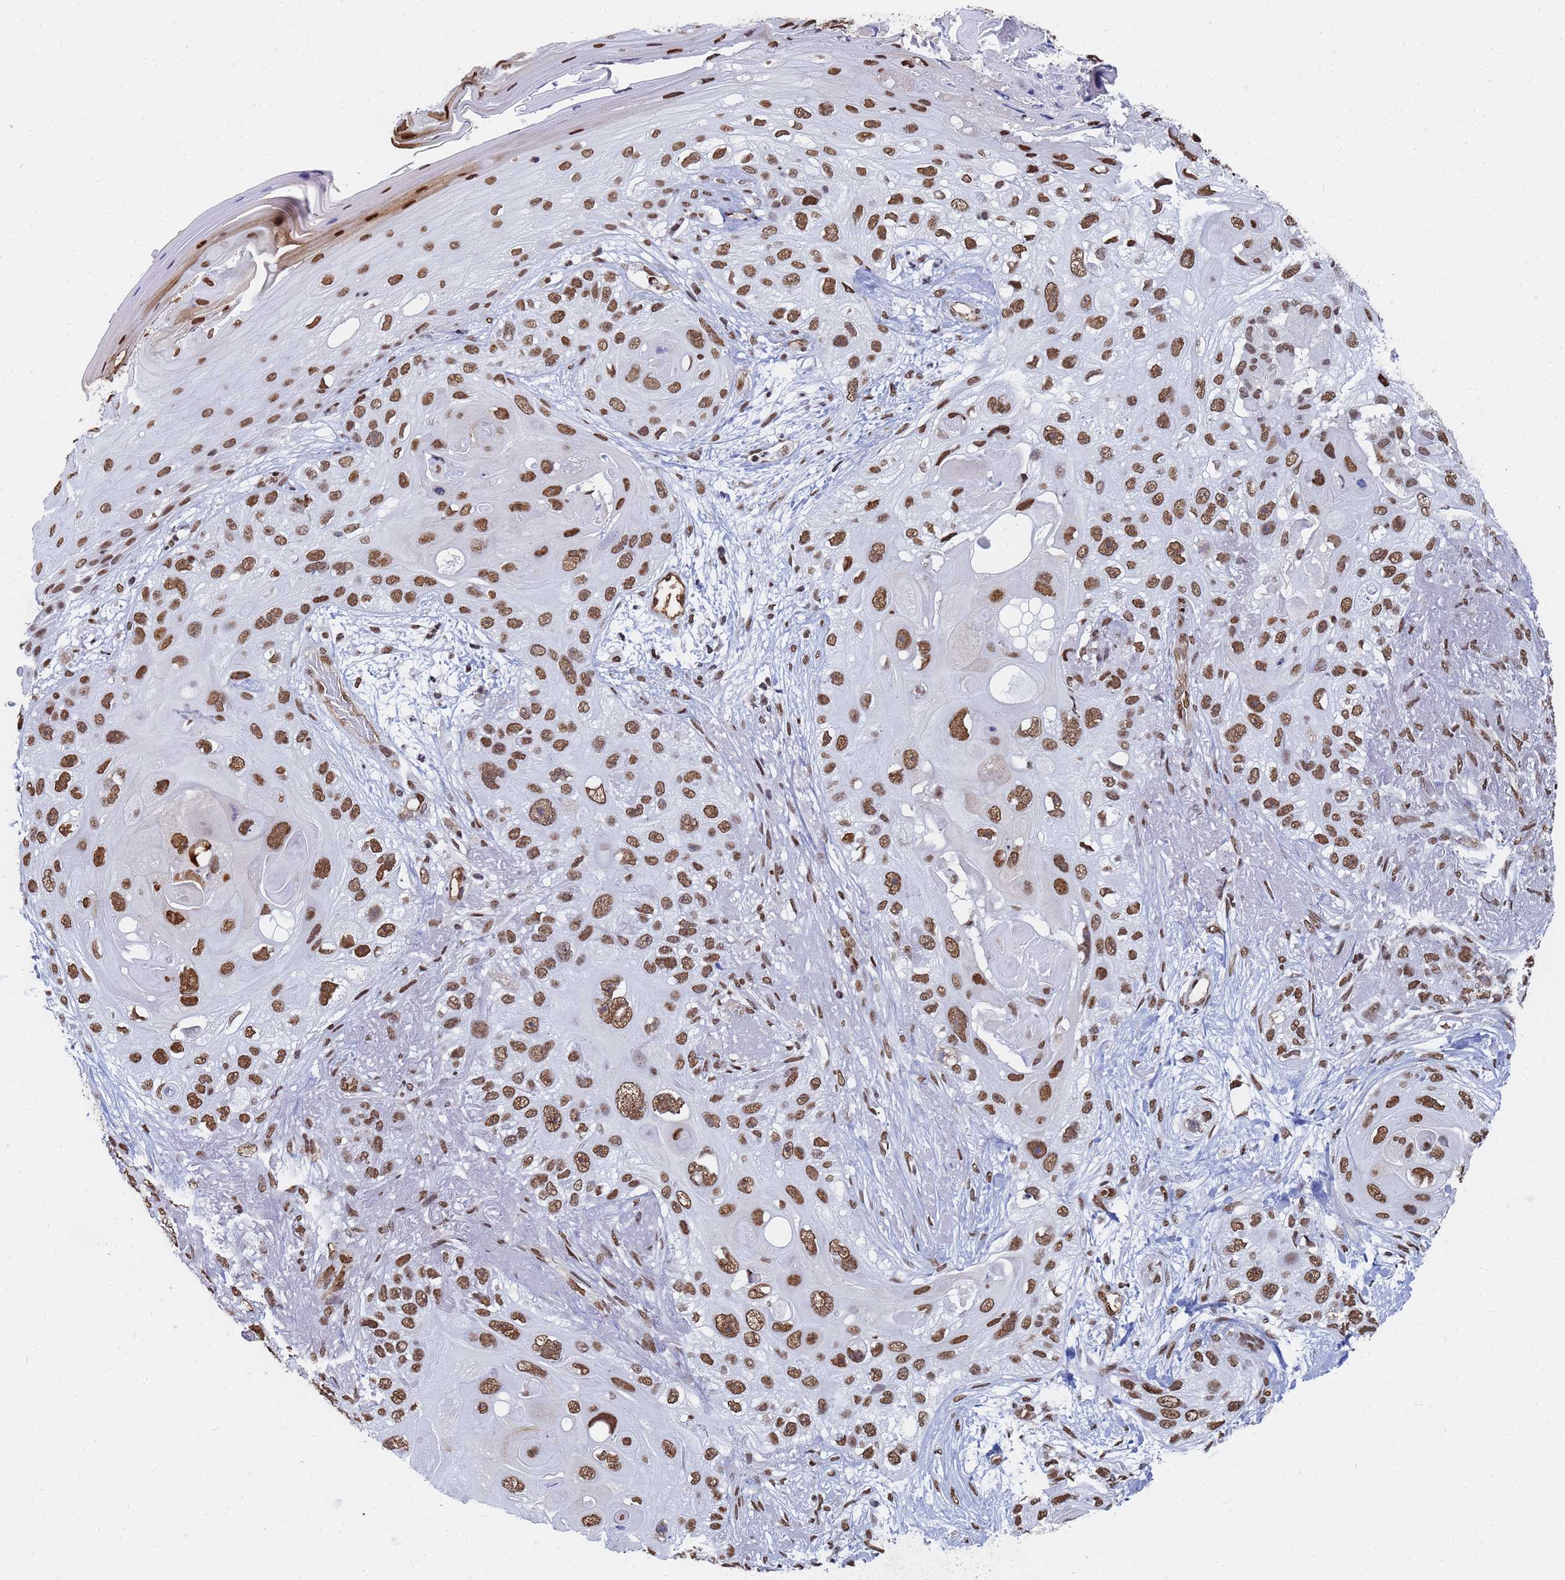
{"staining": {"intensity": "strong", "quantity": ">75%", "location": "nuclear"}, "tissue": "skin cancer", "cell_type": "Tumor cells", "image_type": "cancer", "snomed": [{"axis": "morphology", "description": "Normal tissue, NOS"}, {"axis": "morphology", "description": "Squamous cell carcinoma, NOS"}, {"axis": "topography", "description": "Skin"}], "caption": "Strong nuclear expression is present in about >75% of tumor cells in skin cancer.", "gene": "RAVER2", "patient": {"sex": "male", "age": 72}}